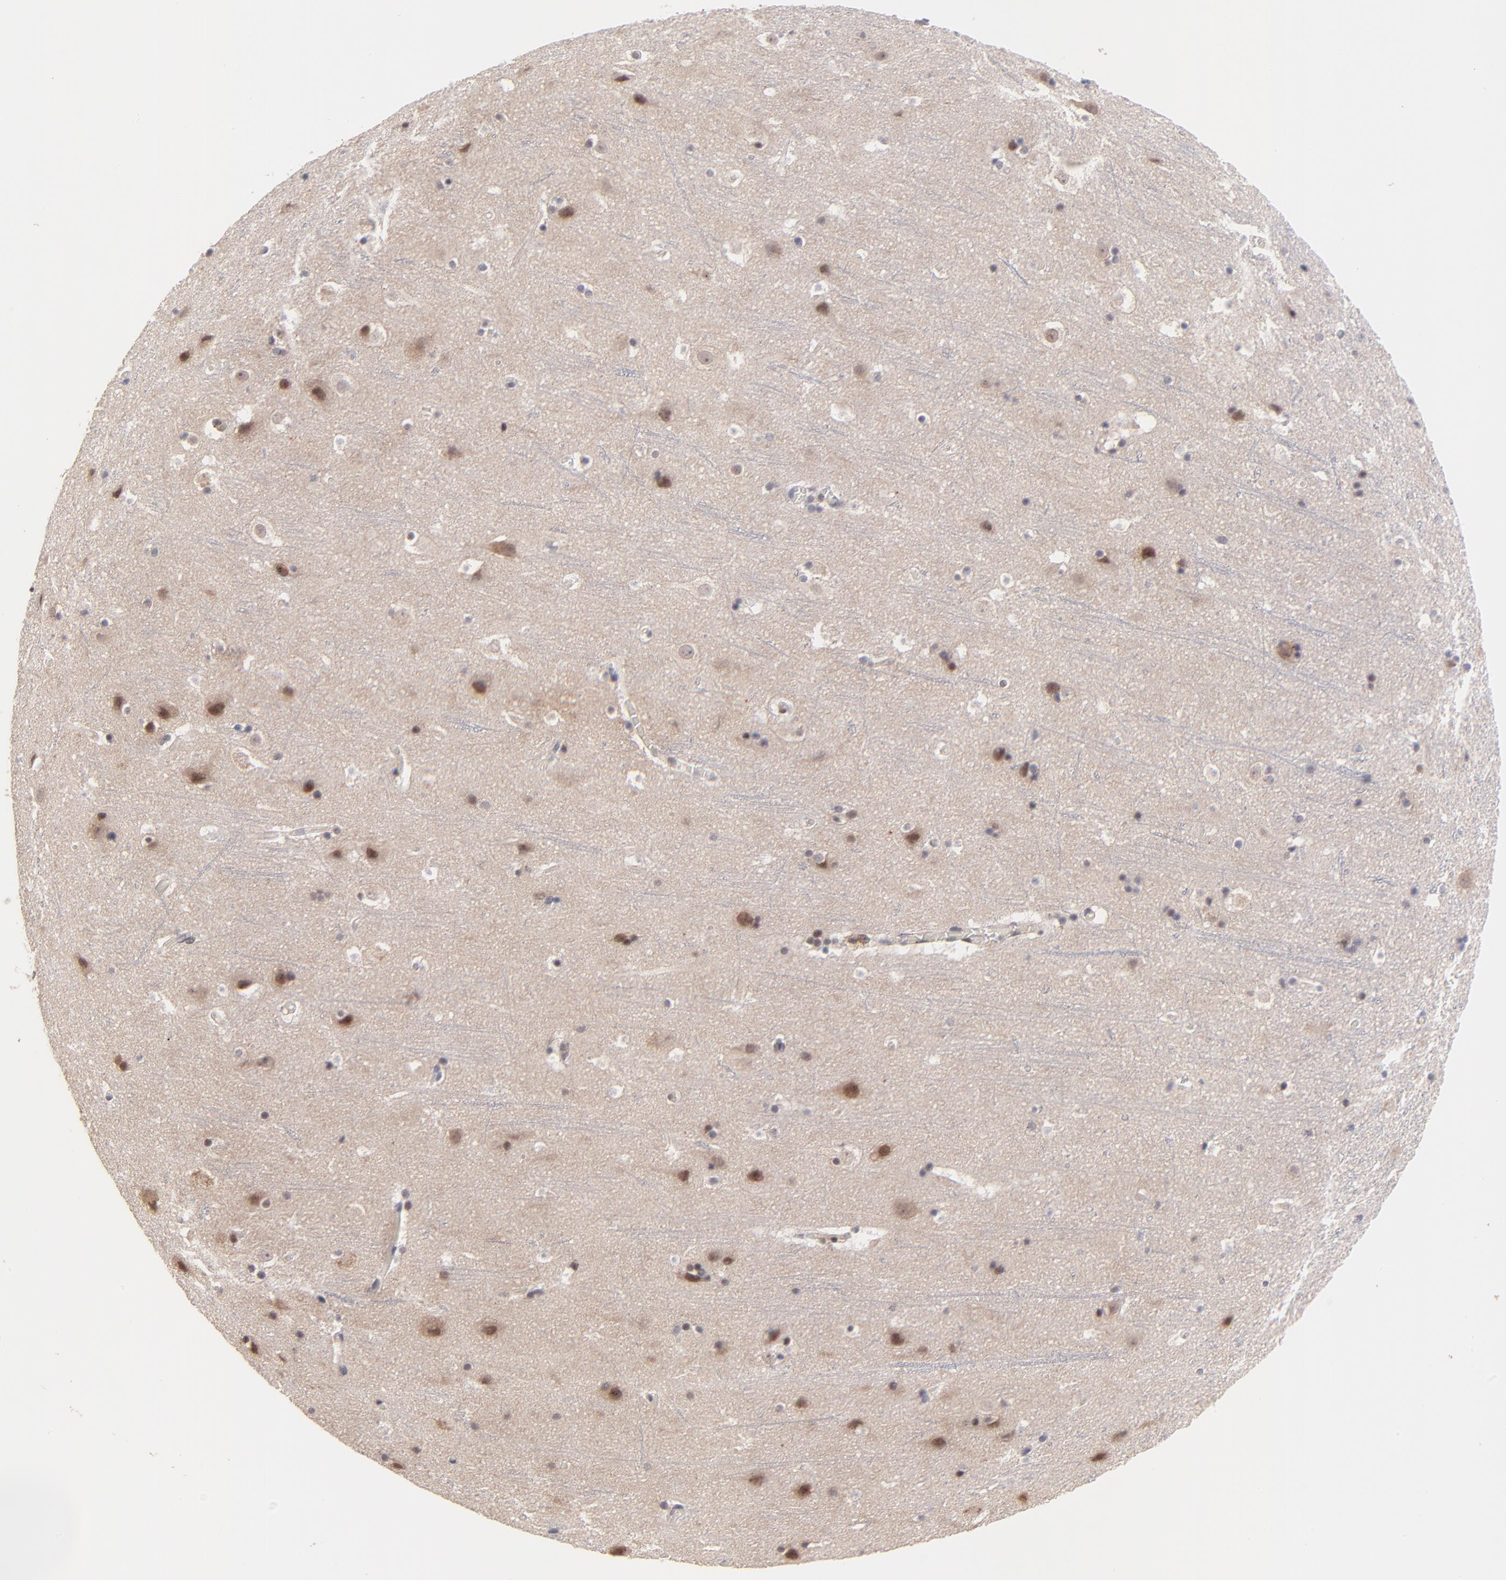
{"staining": {"intensity": "negative", "quantity": "none", "location": "none"}, "tissue": "cerebral cortex", "cell_type": "Endothelial cells", "image_type": "normal", "snomed": [{"axis": "morphology", "description": "Normal tissue, NOS"}, {"axis": "topography", "description": "Cerebral cortex"}], "caption": "Immunohistochemistry of normal human cerebral cortex demonstrates no expression in endothelial cells.", "gene": "ZNF747", "patient": {"sex": "male", "age": 45}}